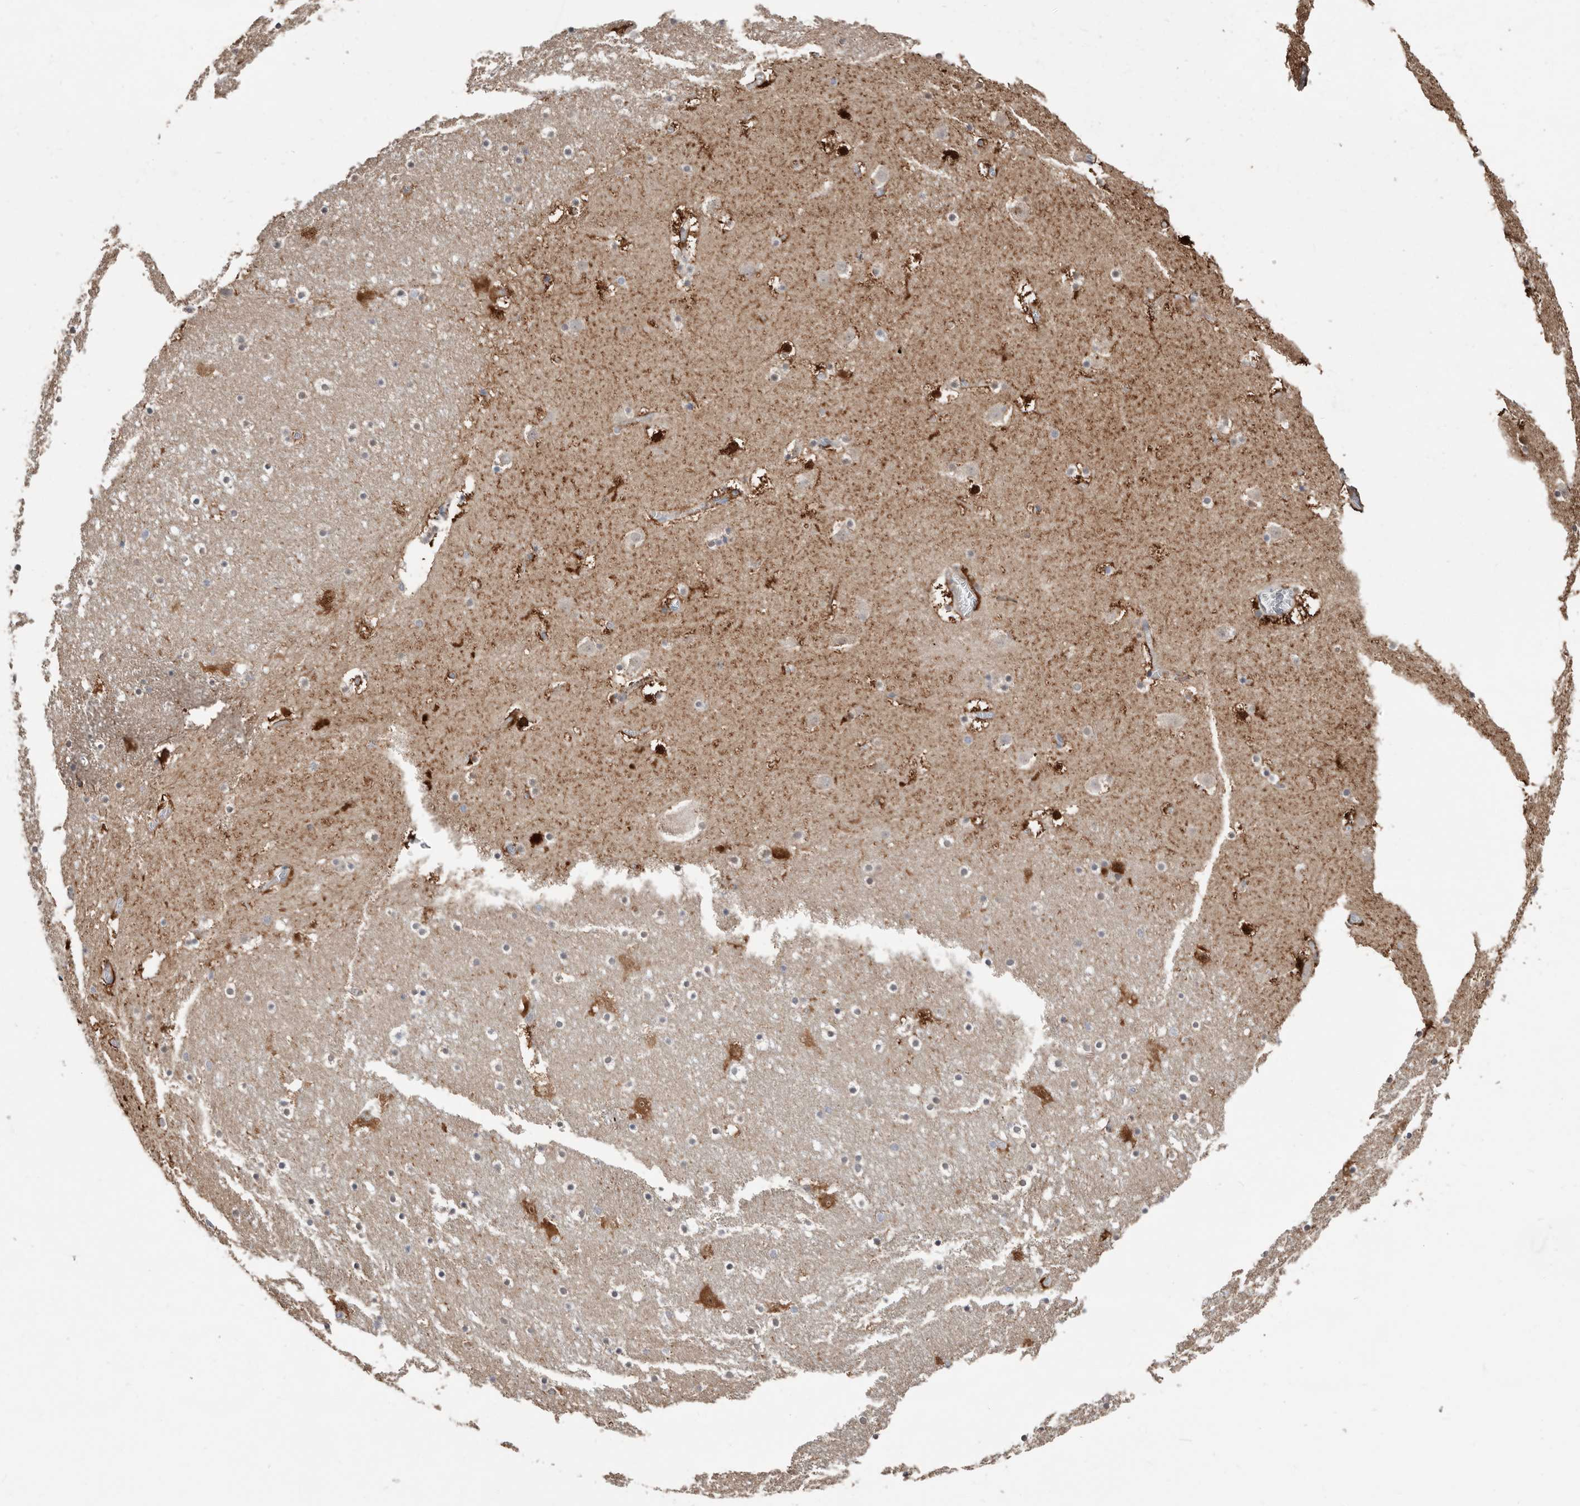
{"staining": {"intensity": "strong", "quantity": "25%-75%", "location": "cytoplasmic/membranous,nuclear"}, "tissue": "caudate", "cell_type": "Glial cells", "image_type": "normal", "snomed": [{"axis": "morphology", "description": "Normal tissue, NOS"}, {"axis": "topography", "description": "Lateral ventricle wall"}], "caption": "Brown immunohistochemical staining in benign caudate reveals strong cytoplasmic/membranous,nuclear positivity in about 25%-75% of glial cells. The protein is stained brown, and the nuclei are stained in blue (DAB IHC with brightfield microscopy, high magnification).", "gene": "ASRGL1", "patient": {"sex": "male", "age": 45}}